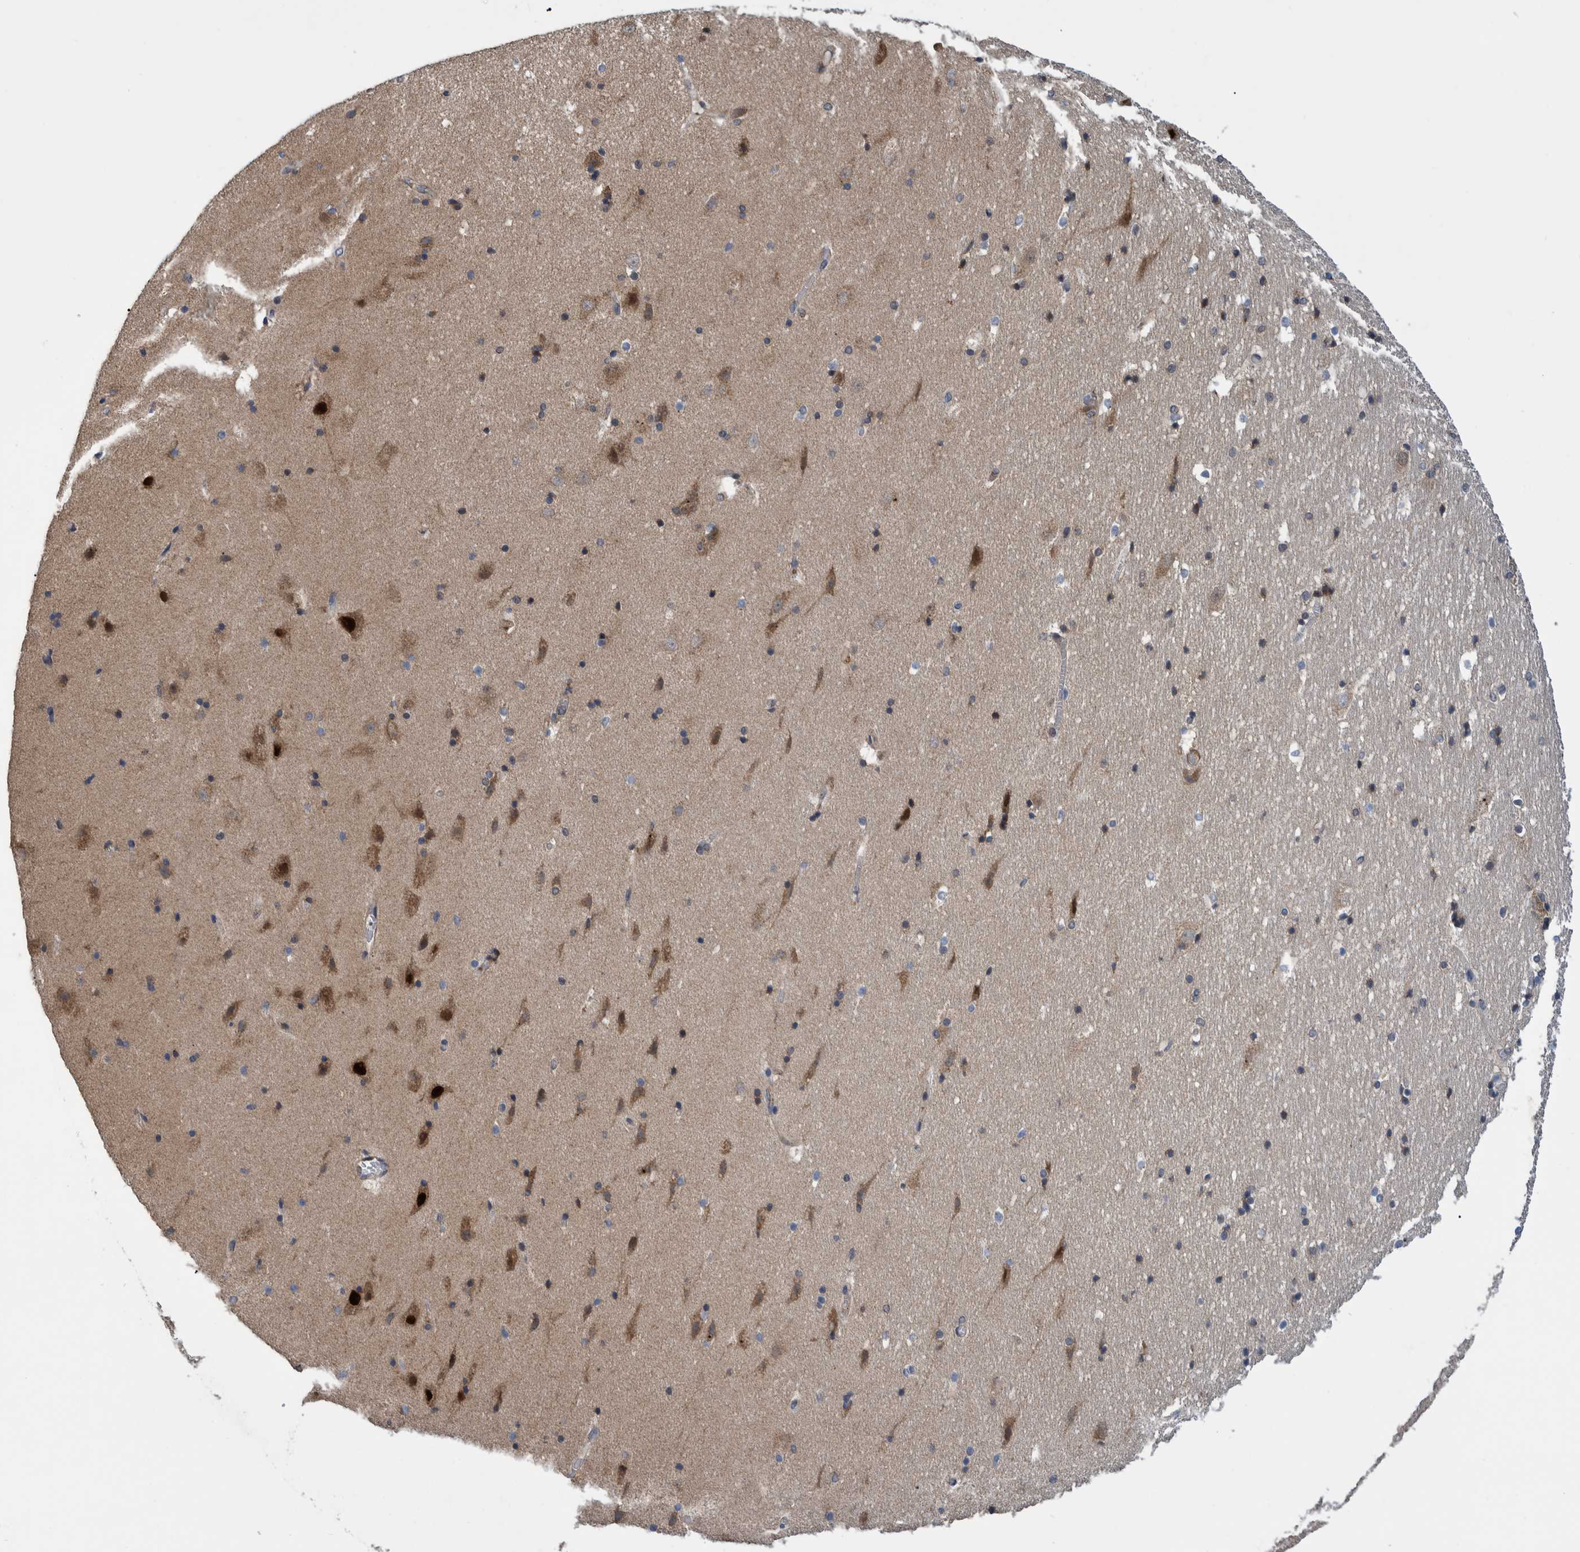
{"staining": {"intensity": "weak", "quantity": "25%-75%", "location": "cytoplasmic/membranous"}, "tissue": "hippocampus", "cell_type": "Glial cells", "image_type": "normal", "snomed": [{"axis": "morphology", "description": "Normal tissue, NOS"}, {"axis": "topography", "description": "Hippocampus"}], "caption": "Protein positivity by immunohistochemistry shows weak cytoplasmic/membranous staining in approximately 25%-75% of glial cells in normal hippocampus.", "gene": "GRPEL2", "patient": {"sex": "male", "age": 45}}